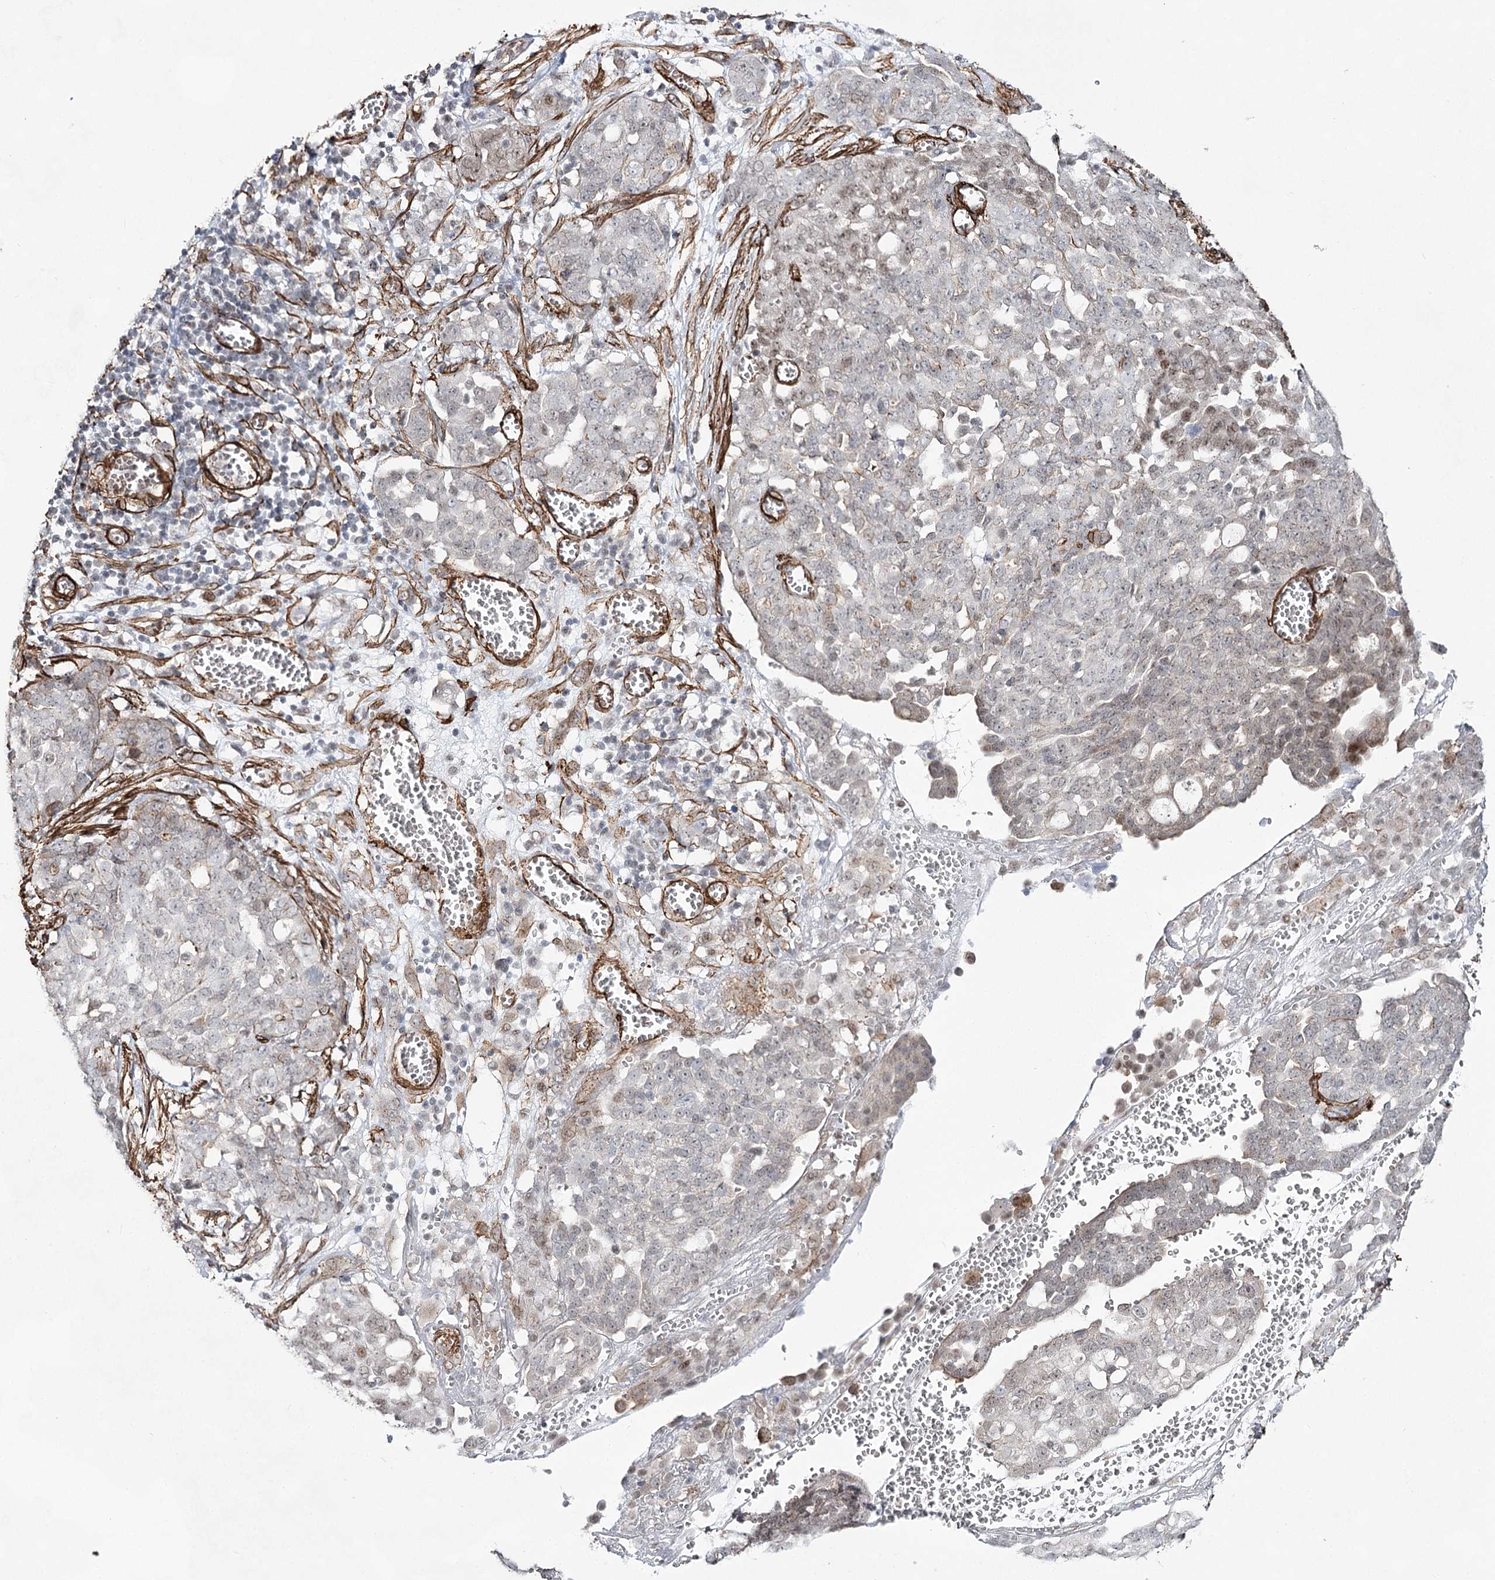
{"staining": {"intensity": "weak", "quantity": "<25%", "location": "nuclear"}, "tissue": "ovarian cancer", "cell_type": "Tumor cells", "image_type": "cancer", "snomed": [{"axis": "morphology", "description": "Cystadenocarcinoma, serous, NOS"}, {"axis": "topography", "description": "Soft tissue"}, {"axis": "topography", "description": "Ovary"}], "caption": "The photomicrograph demonstrates no staining of tumor cells in ovarian cancer.", "gene": "CWF19L1", "patient": {"sex": "female", "age": 57}}